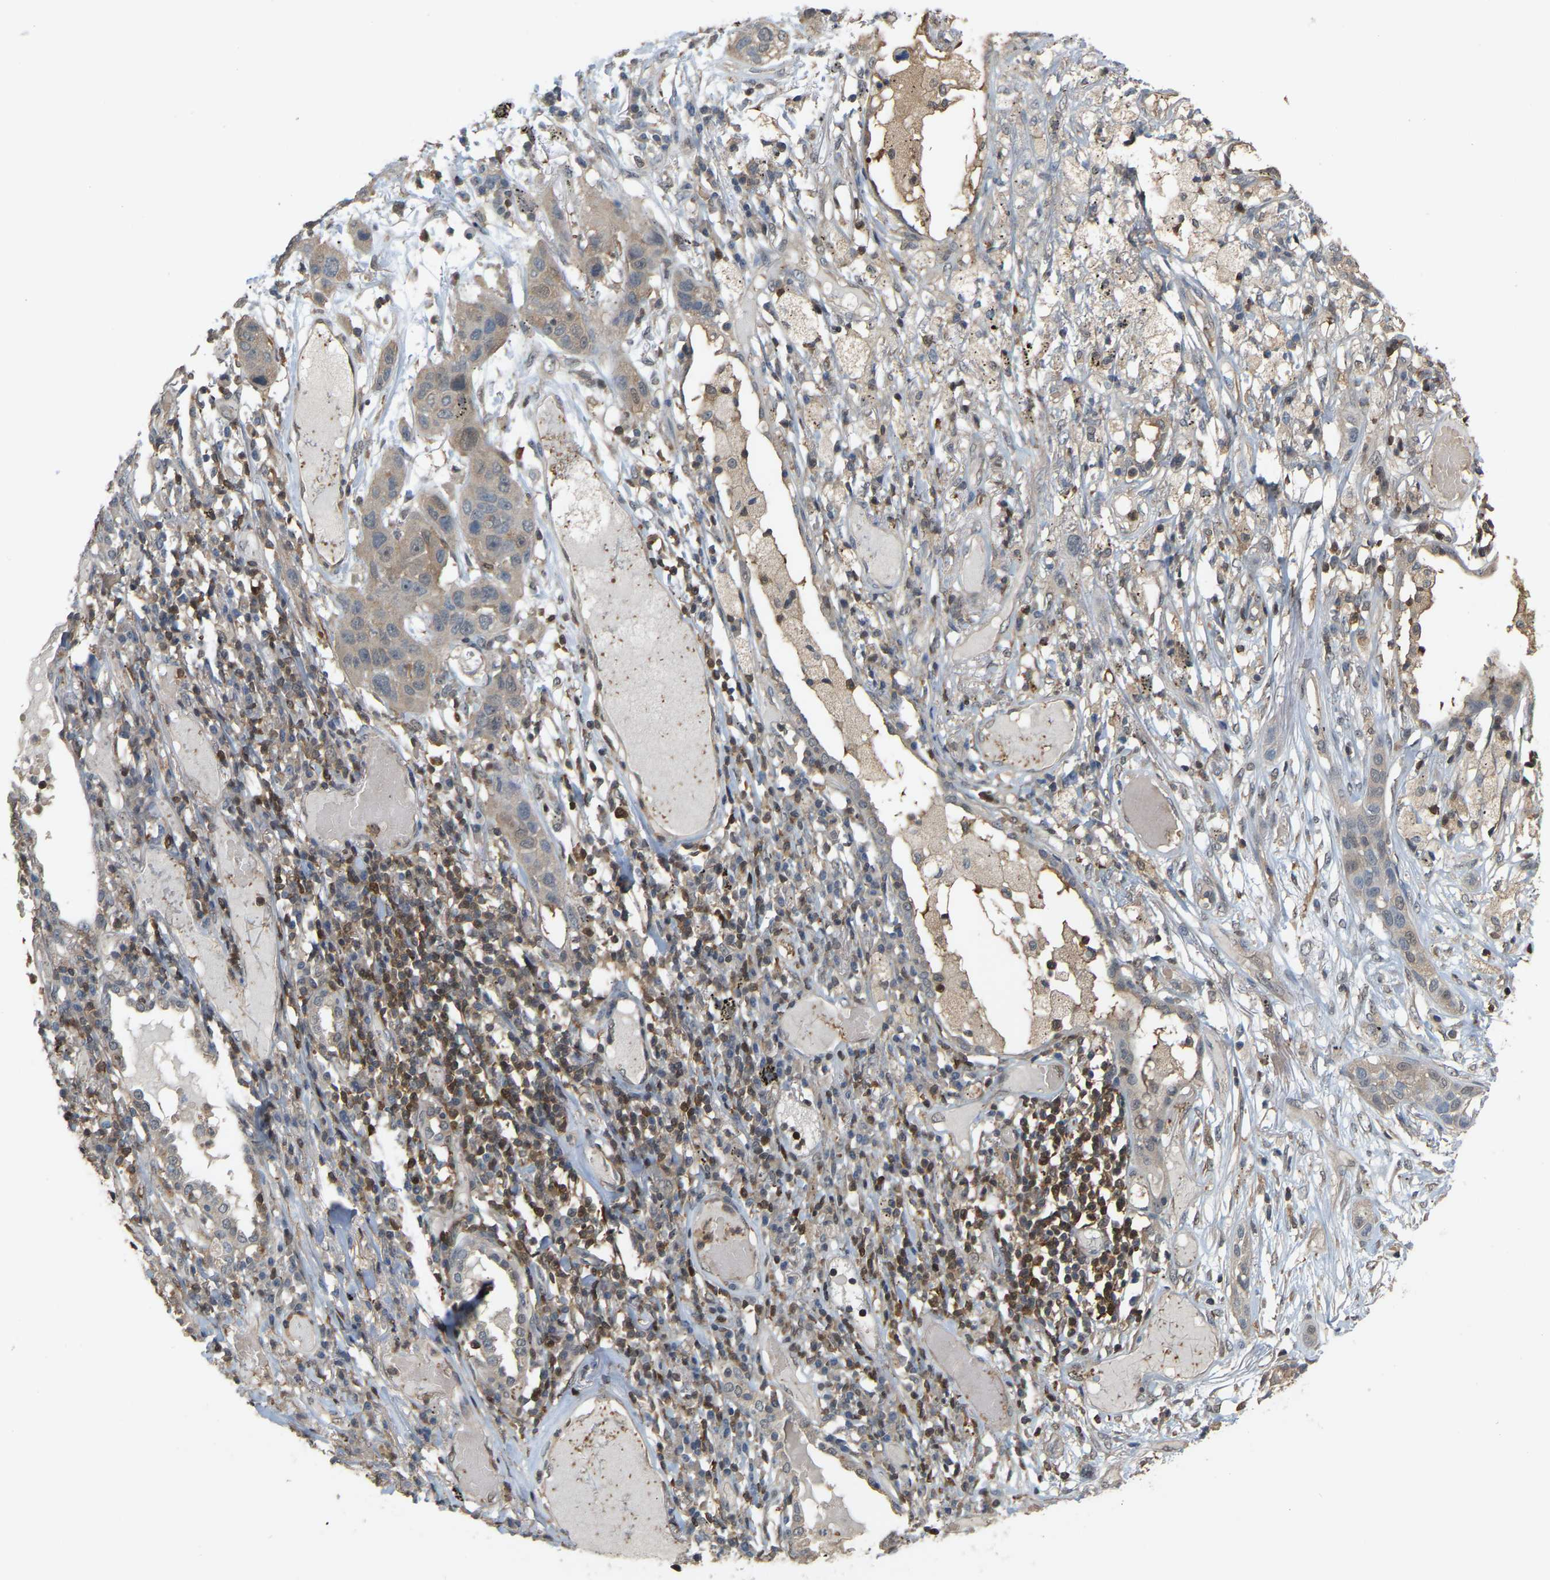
{"staining": {"intensity": "weak", "quantity": ">75%", "location": "cytoplasmic/membranous"}, "tissue": "lung cancer", "cell_type": "Tumor cells", "image_type": "cancer", "snomed": [{"axis": "morphology", "description": "Squamous cell carcinoma, NOS"}, {"axis": "topography", "description": "Lung"}], "caption": "IHC image of lung squamous cell carcinoma stained for a protein (brown), which demonstrates low levels of weak cytoplasmic/membranous staining in approximately >75% of tumor cells.", "gene": "MTPN", "patient": {"sex": "male", "age": 71}}